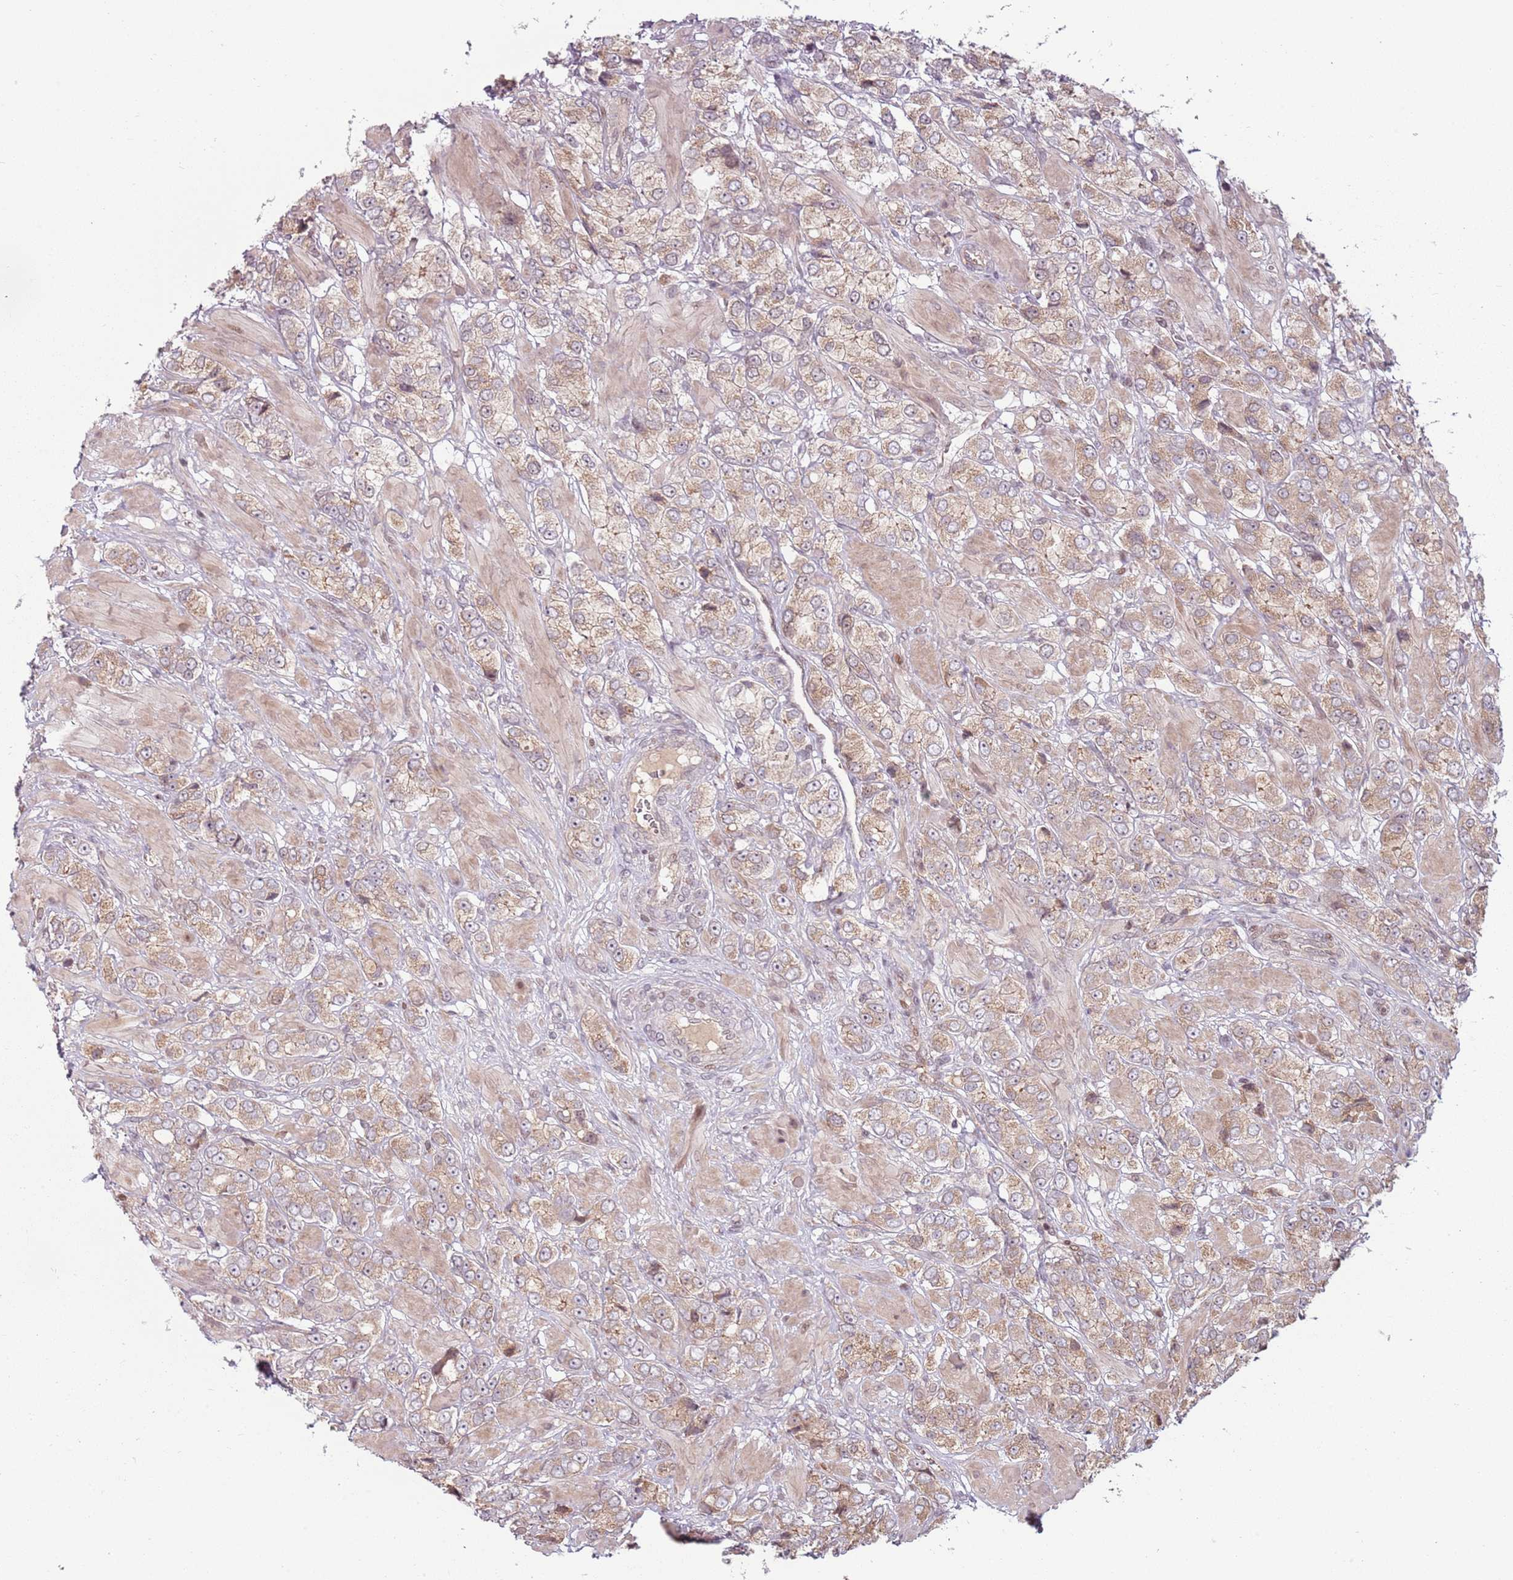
{"staining": {"intensity": "weak", "quantity": ">75%", "location": "cytoplasmic/membranous"}, "tissue": "prostate cancer", "cell_type": "Tumor cells", "image_type": "cancer", "snomed": [{"axis": "morphology", "description": "Adenocarcinoma, High grade"}, {"axis": "topography", "description": "Prostate and seminal vesicle, NOS"}], "caption": "Prostate cancer stained with a protein marker exhibits weak staining in tumor cells.", "gene": "ADGRG1", "patient": {"sex": "male", "age": 64}}